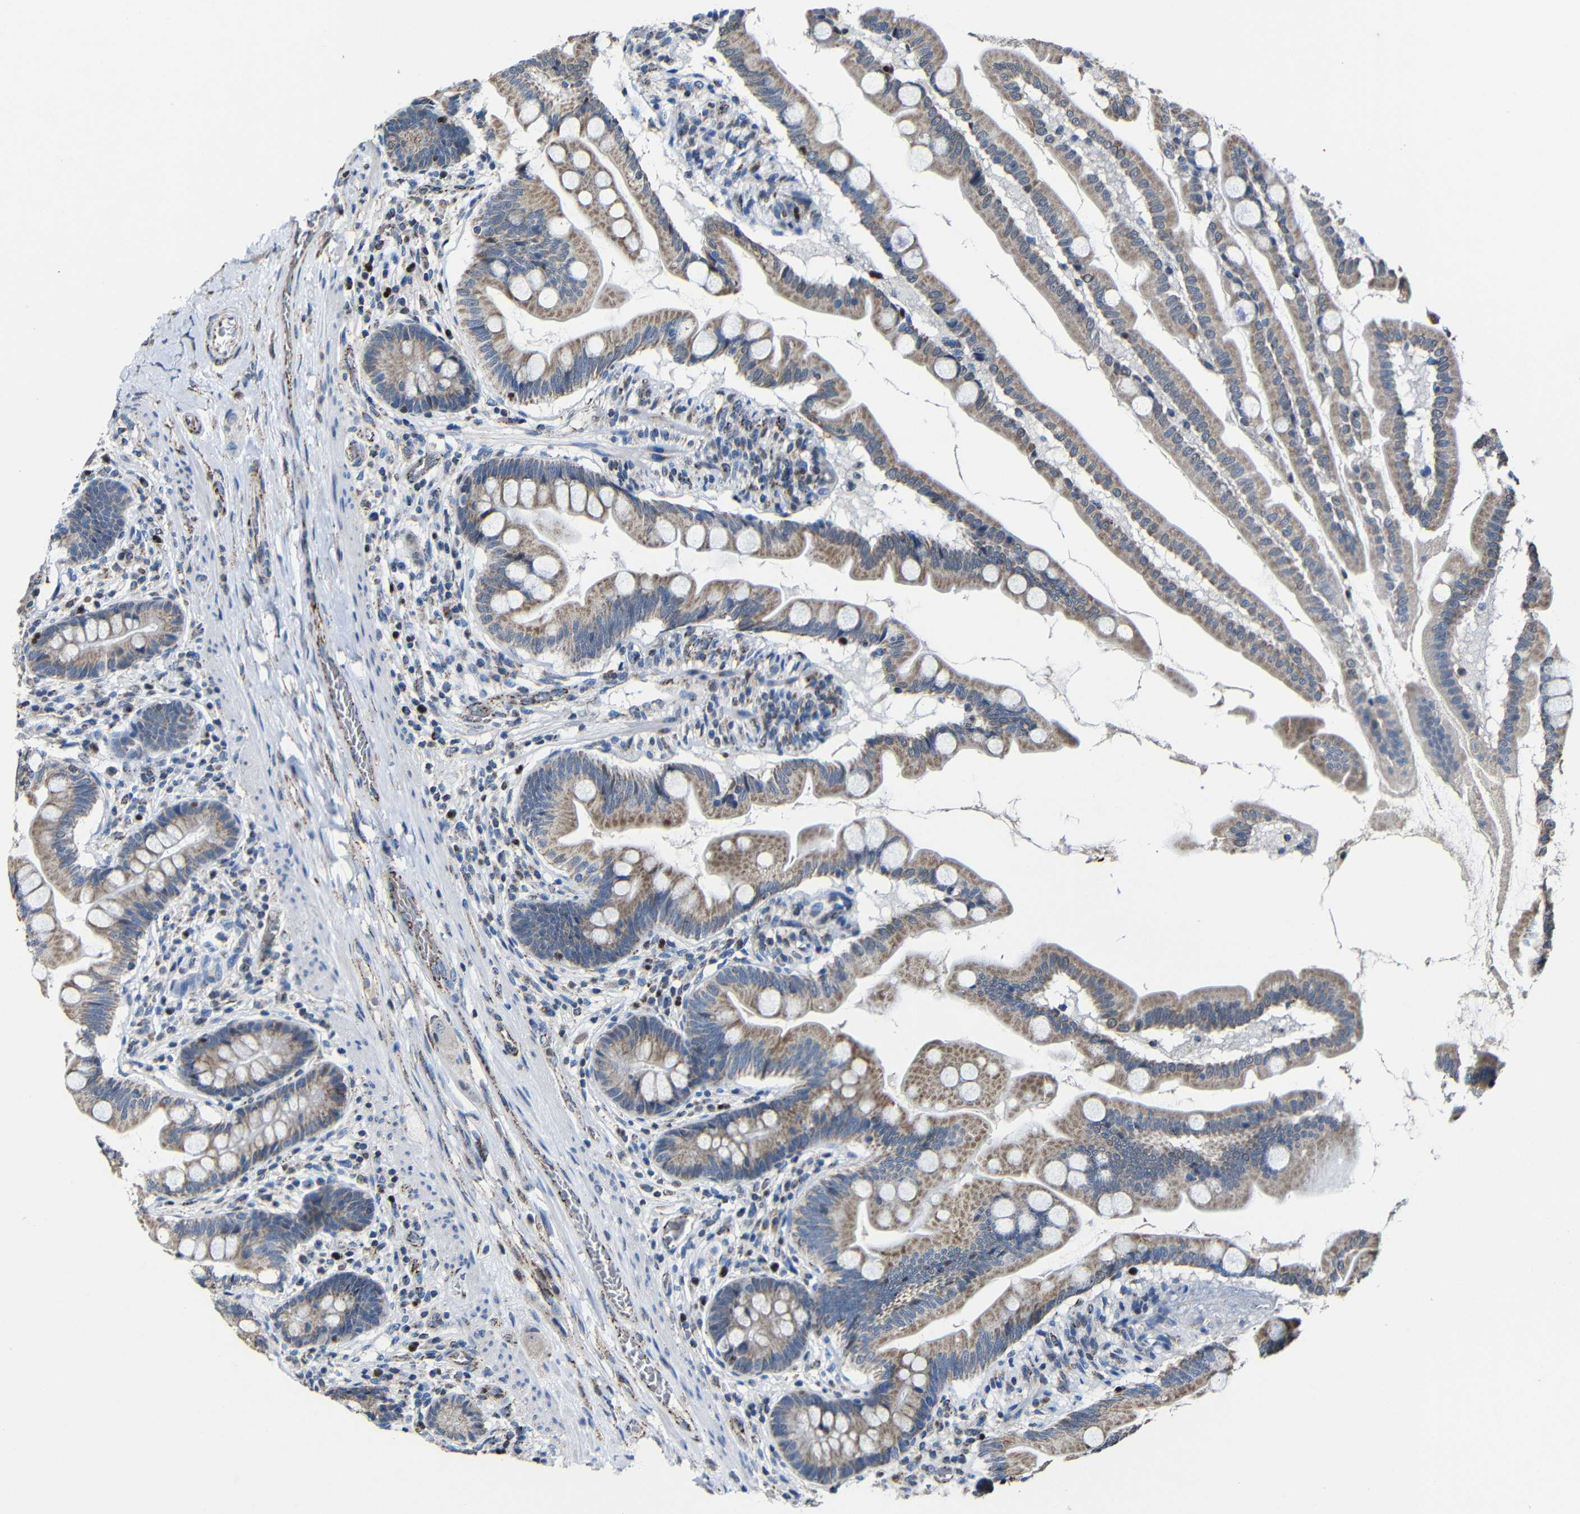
{"staining": {"intensity": "weak", "quantity": "25%-75%", "location": "cytoplasmic/membranous"}, "tissue": "small intestine", "cell_type": "Glandular cells", "image_type": "normal", "snomed": [{"axis": "morphology", "description": "Normal tissue, NOS"}, {"axis": "topography", "description": "Small intestine"}], "caption": "IHC staining of unremarkable small intestine, which demonstrates low levels of weak cytoplasmic/membranous staining in approximately 25%-75% of glandular cells indicating weak cytoplasmic/membranous protein expression. The staining was performed using DAB (brown) for protein detection and nuclei were counterstained in hematoxylin (blue).", "gene": "CA5B", "patient": {"sex": "female", "age": 56}}